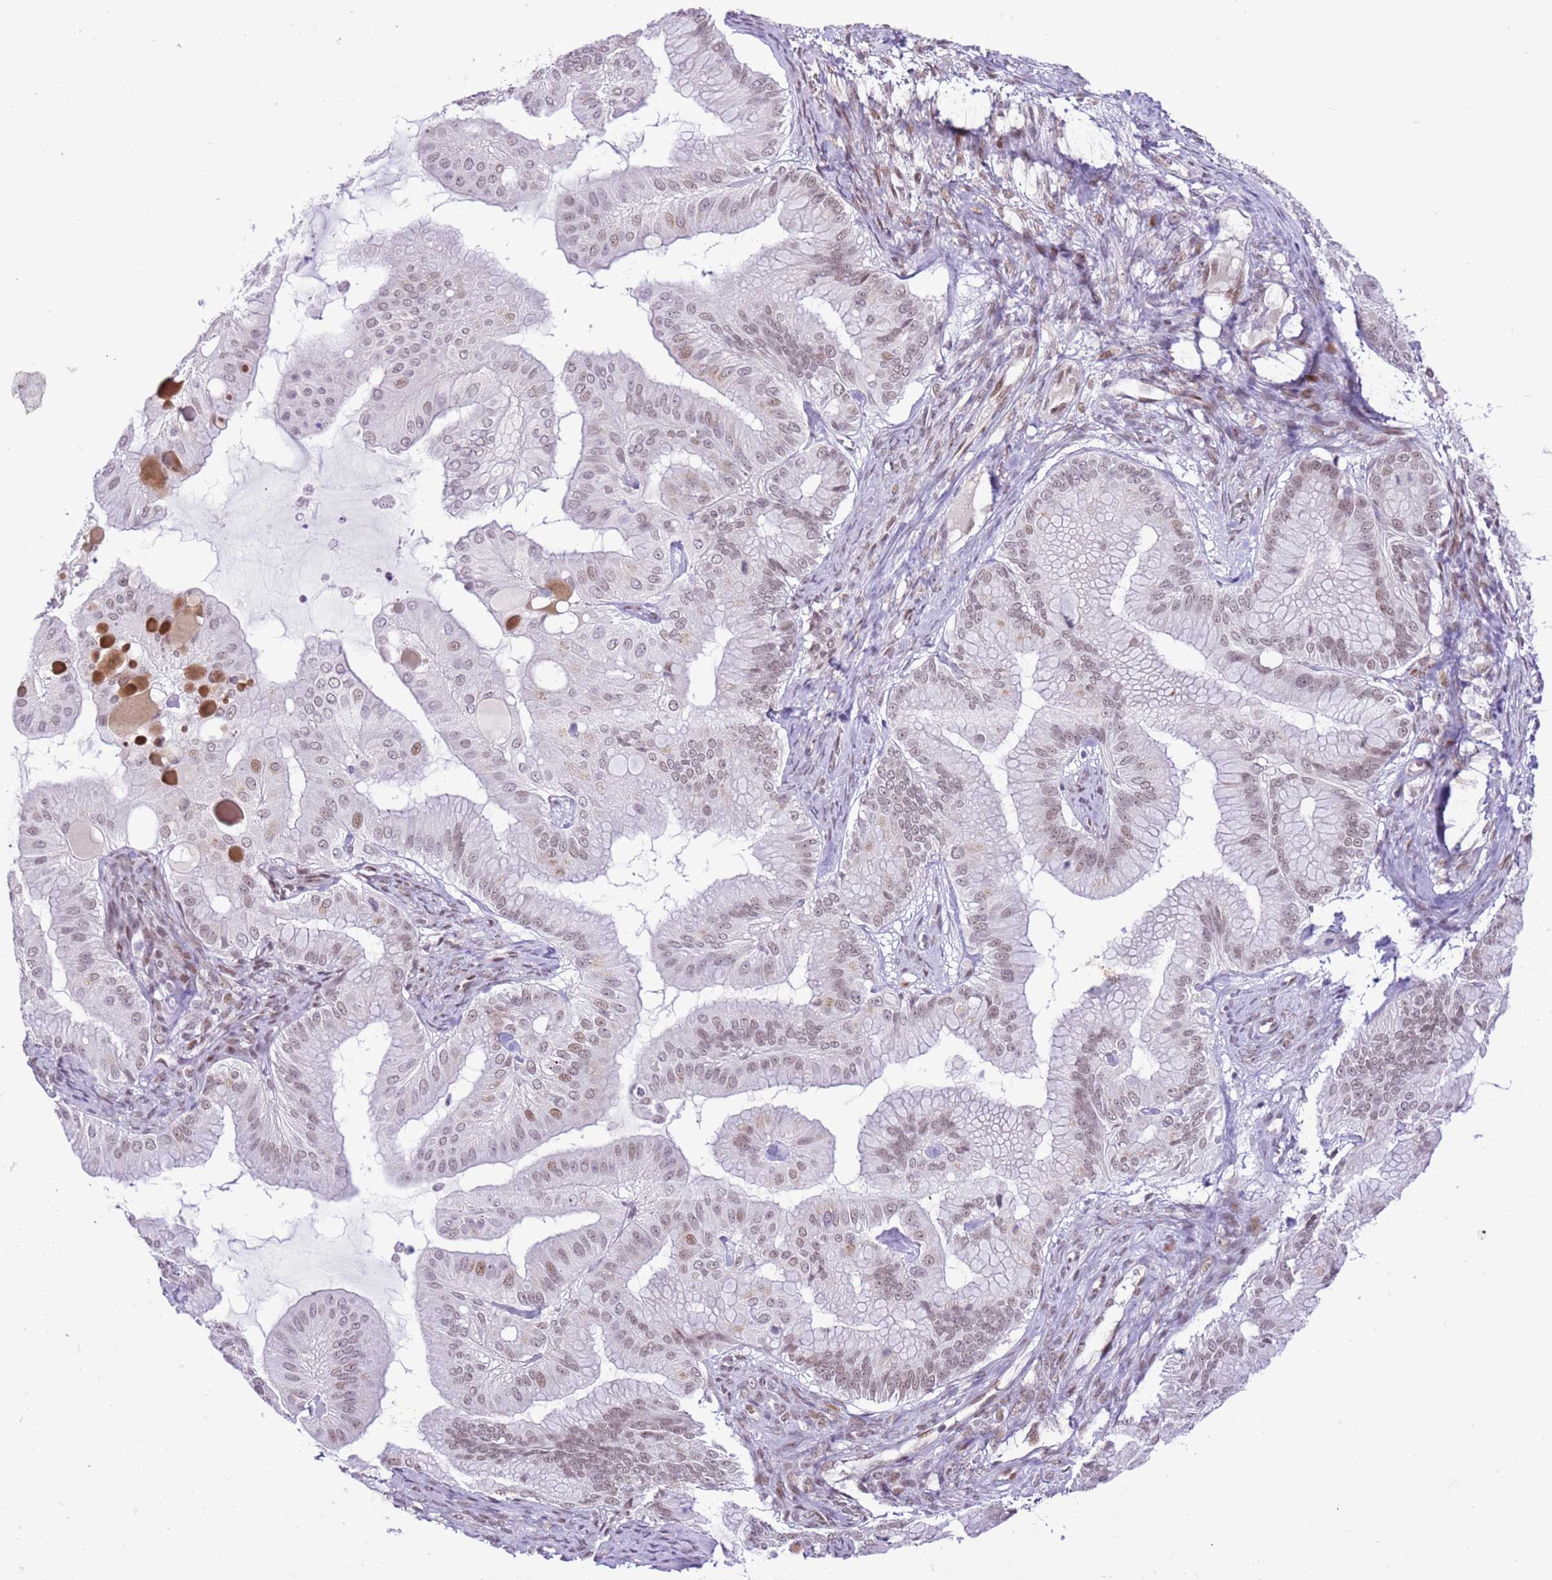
{"staining": {"intensity": "weak", "quantity": "25%-75%", "location": "nuclear"}, "tissue": "ovarian cancer", "cell_type": "Tumor cells", "image_type": "cancer", "snomed": [{"axis": "morphology", "description": "Cystadenocarcinoma, mucinous, NOS"}, {"axis": "topography", "description": "Ovary"}], "caption": "The immunohistochemical stain shows weak nuclear expression in tumor cells of mucinous cystadenocarcinoma (ovarian) tissue.", "gene": "NACC2", "patient": {"sex": "female", "age": 61}}